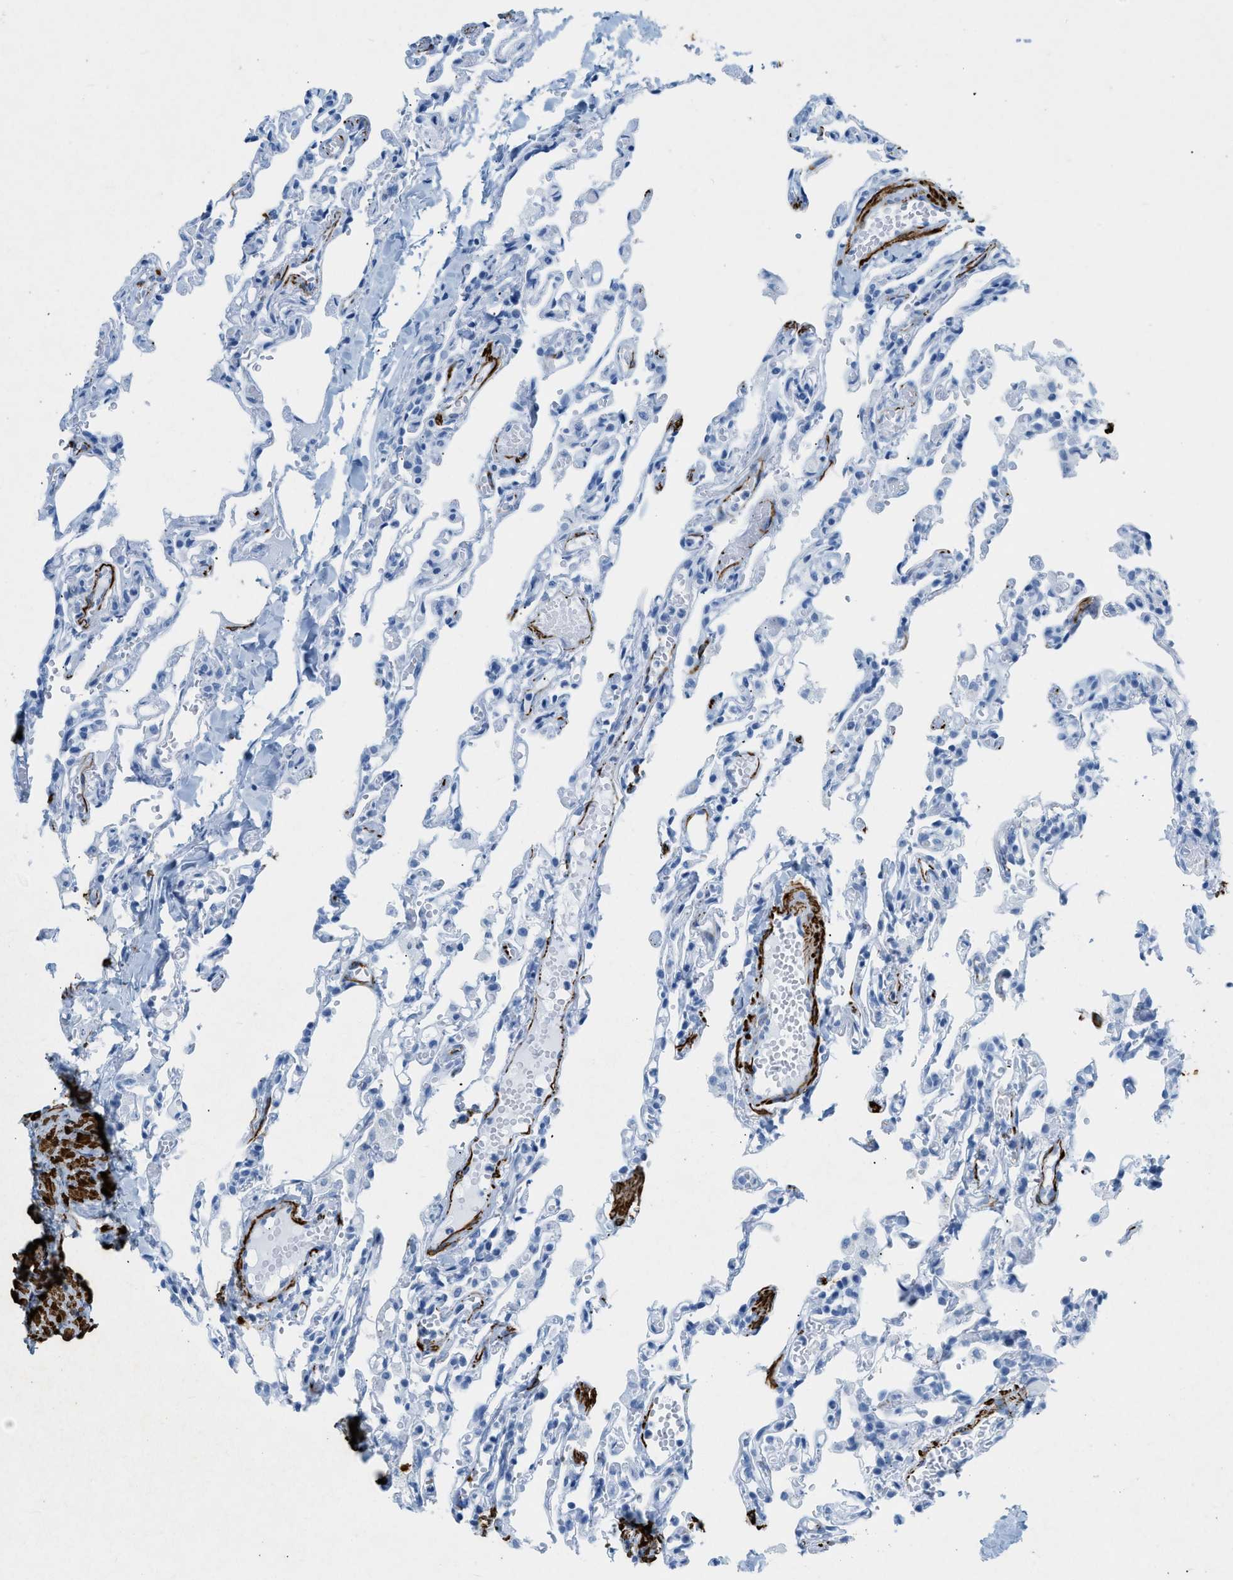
{"staining": {"intensity": "negative", "quantity": "none", "location": "none"}, "tissue": "lung", "cell_type": "Alveolar cells", "image_type": "normal", "snomed": [{"axis": "morphology", "description": "Normal tissue, NOS"}, {"axis": "topography", "description": "Lung"}], "caption": "DAB (3,3'-diaminobenzidine) immunohistochemical staining of normal human lung shows no significant staining in alveolar cells.", "gene": "DES", "patient": {"sex": "male", "age": 21}}